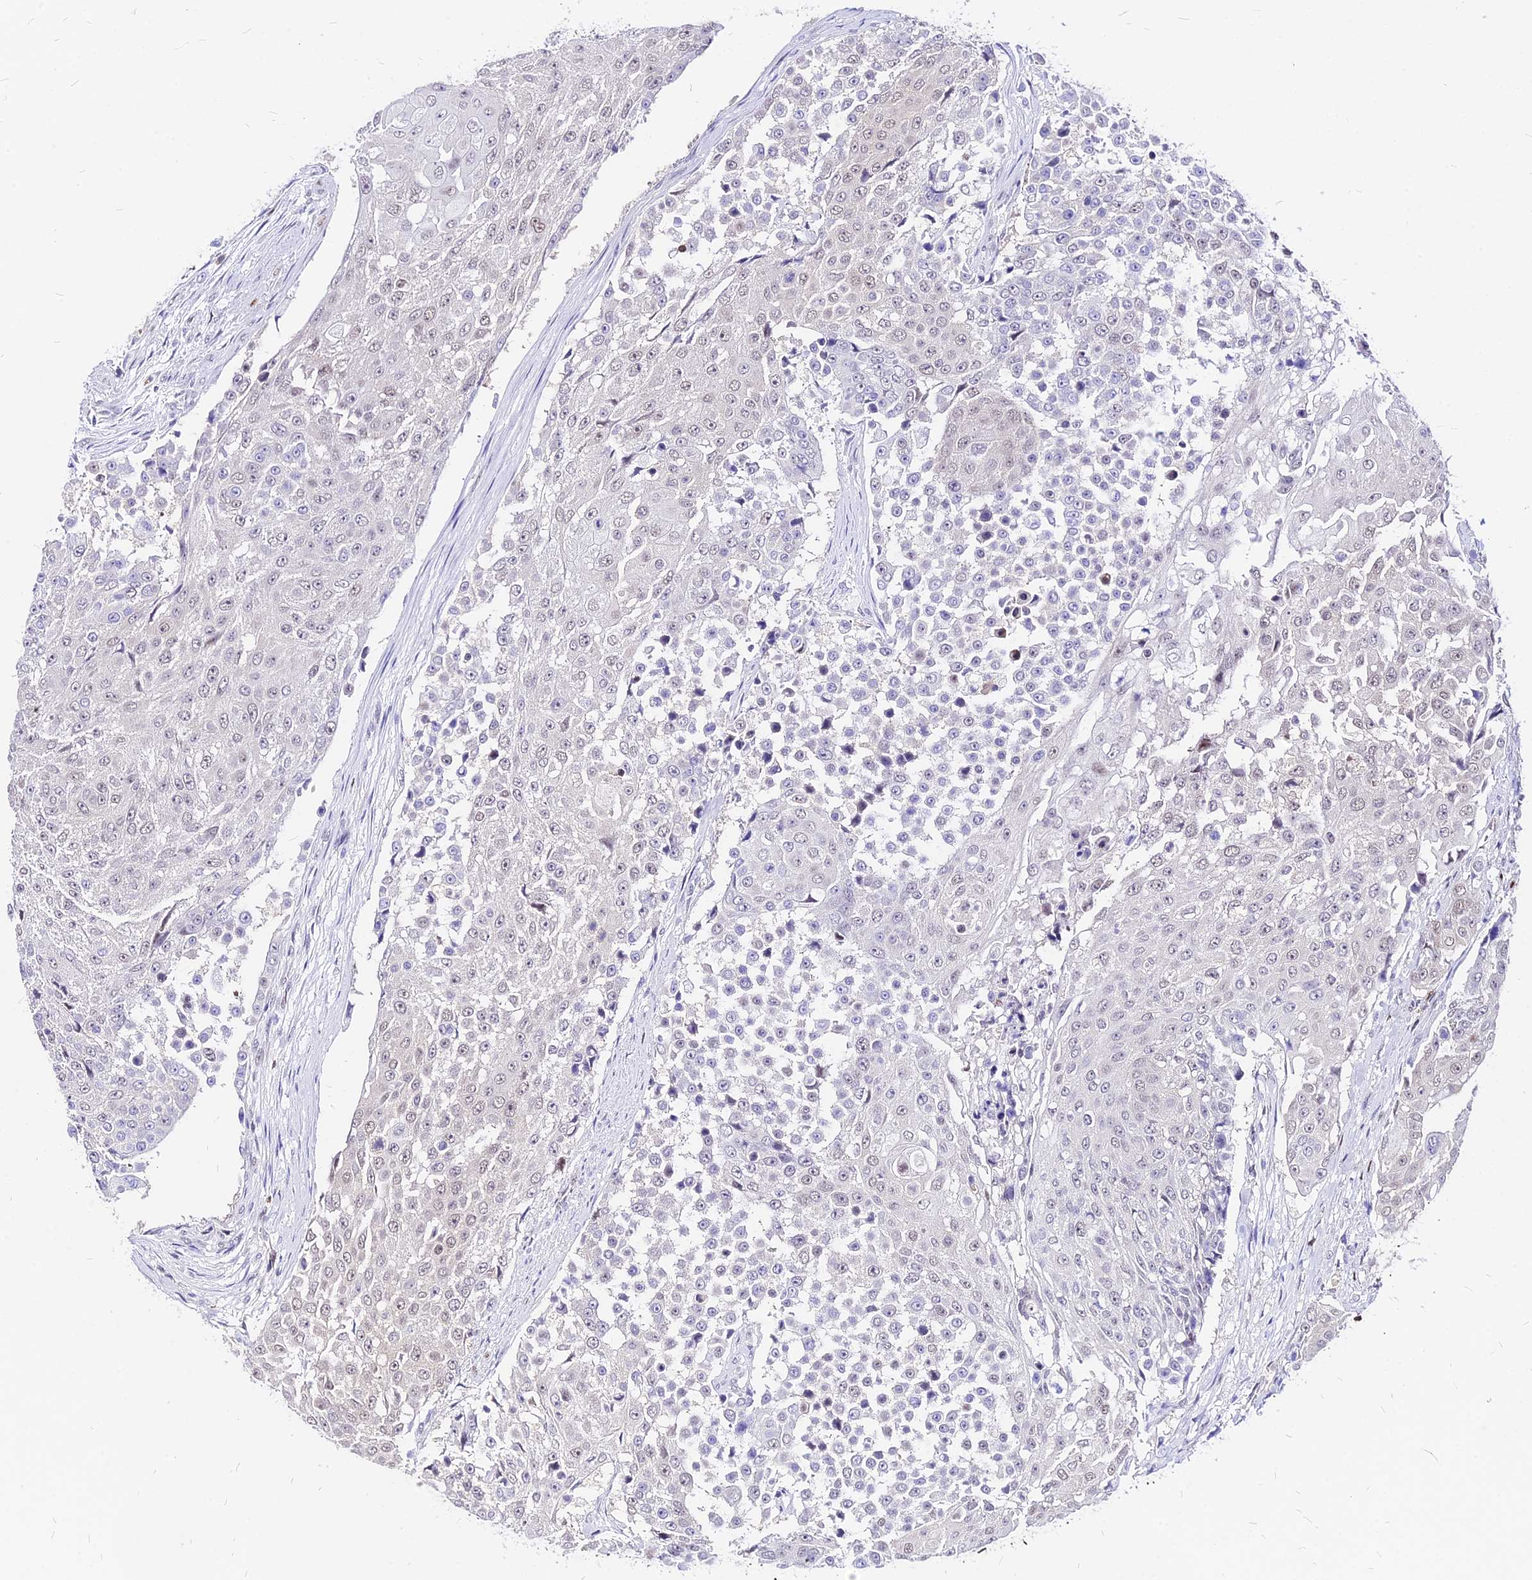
{"staining": {"intensity": "negative", "quantity": "none", "location": "none"}, "tissue": "urothelial cancer", "cell_type": "Tumor cells", "image_type": "cancer", "snomed": [{"axis": "morphology", "description": "Urothelial carcinoma, High grade"}, {"axis": "topography", "description": "Urinary bladder"}], "caption": "Immunohistochemistry of urothelial cancer displays no expression in tumor cells.", "gene": "PAXX", "patient": {"sex": "female", "age": 63}}